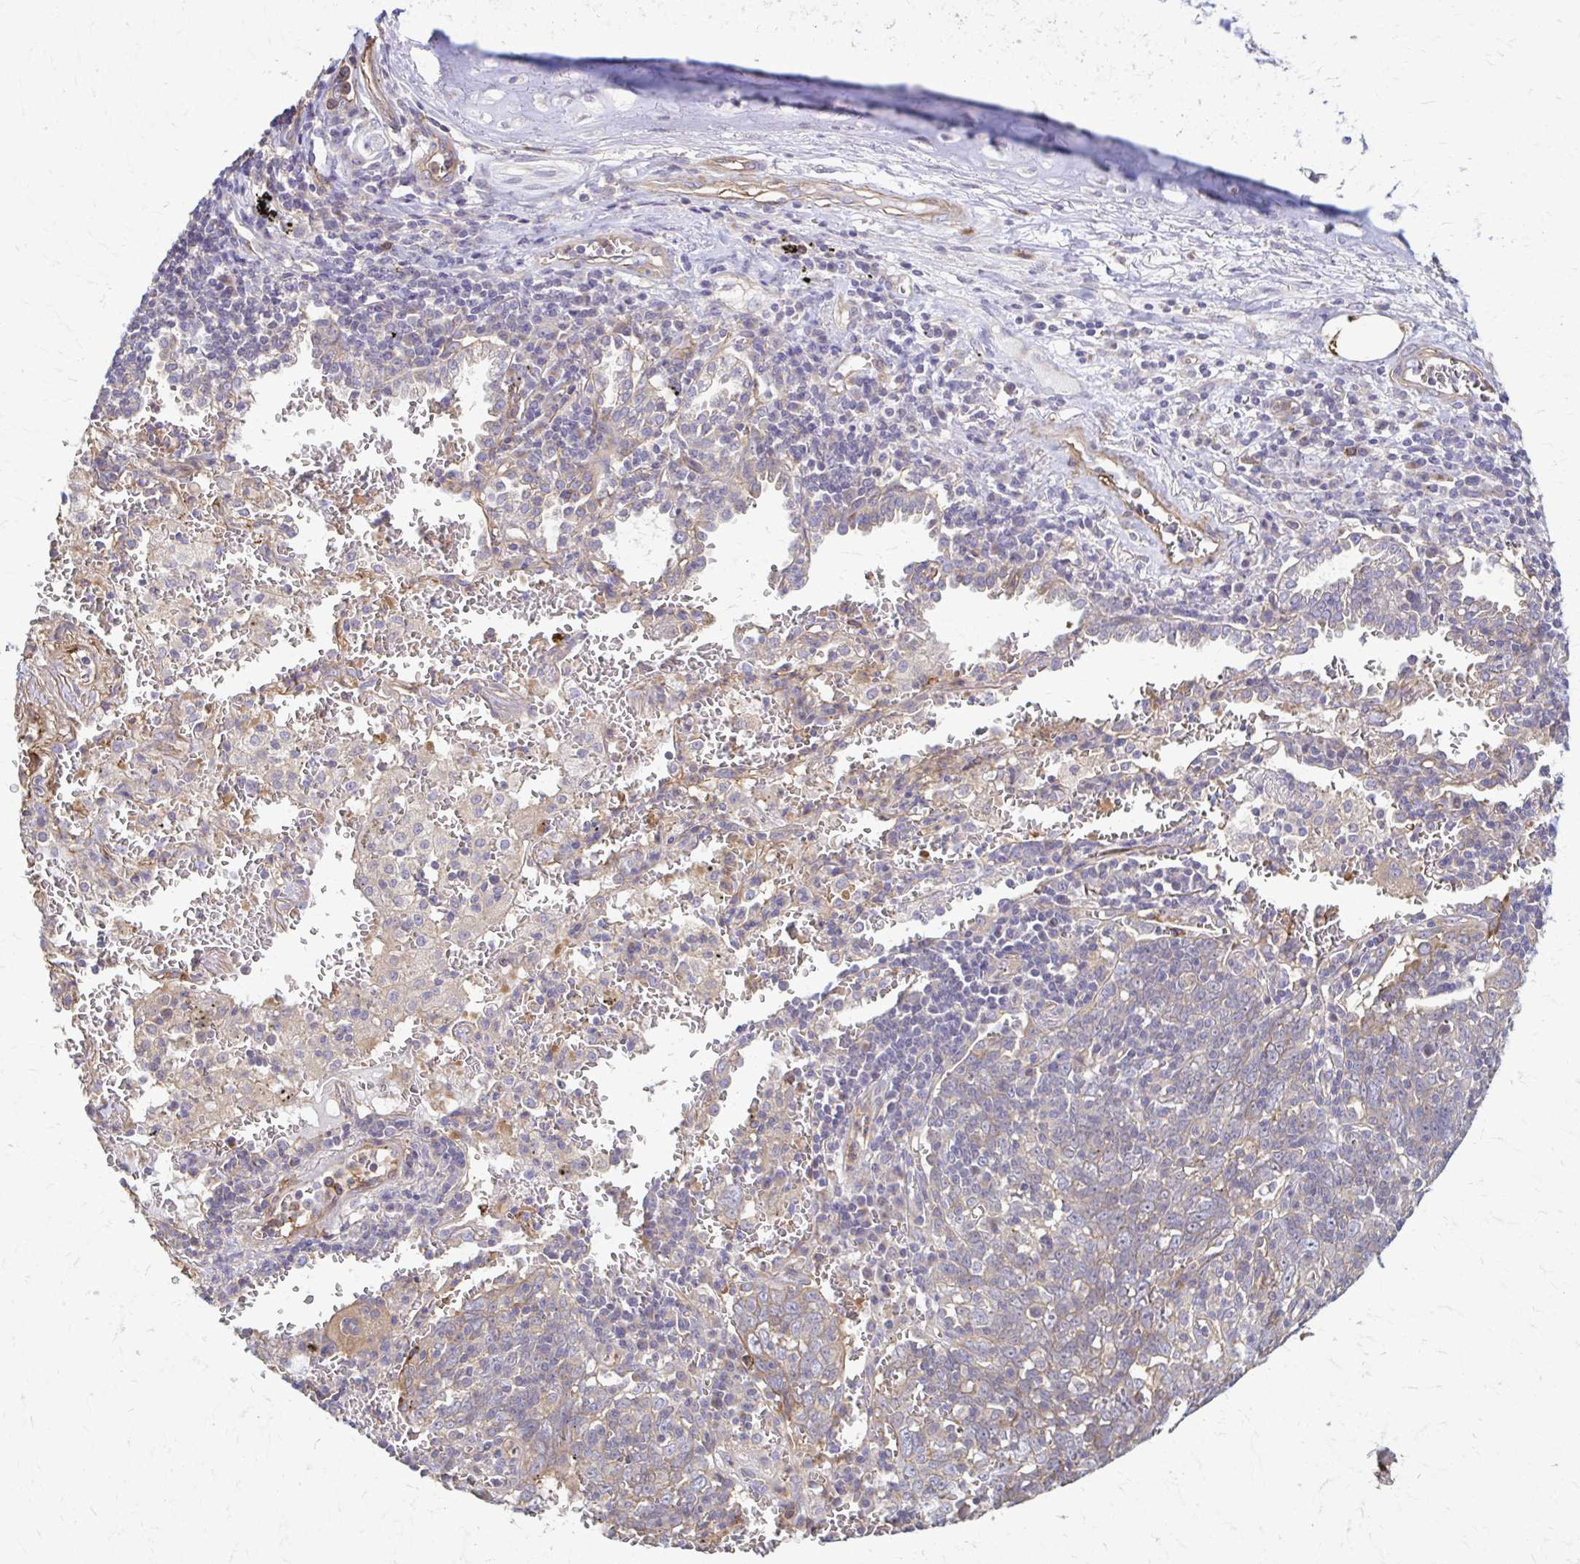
{"staining": {"intensity": "negative", "quantity": "none", "location": "none"}, "tissue": "lung cancer", "cell_type": "Tumor cells", "image_type": "cancer", "snomed": [{"axis": "morphology", "description": "Squamous cell carcinoma, NOS"}, {"axis": "topography", "description": "Lung"}], "caption": "Tumor cells are negative for protein expression in human lung squamous cell carcinoma. The staining was performed using DAB to visualize the protein expression in brown, while the nuclei were stained in blue with hematoxylin (Magnification: 20x).", "gene": "DSP", "patient": {"sex": "female", "age": 72}}